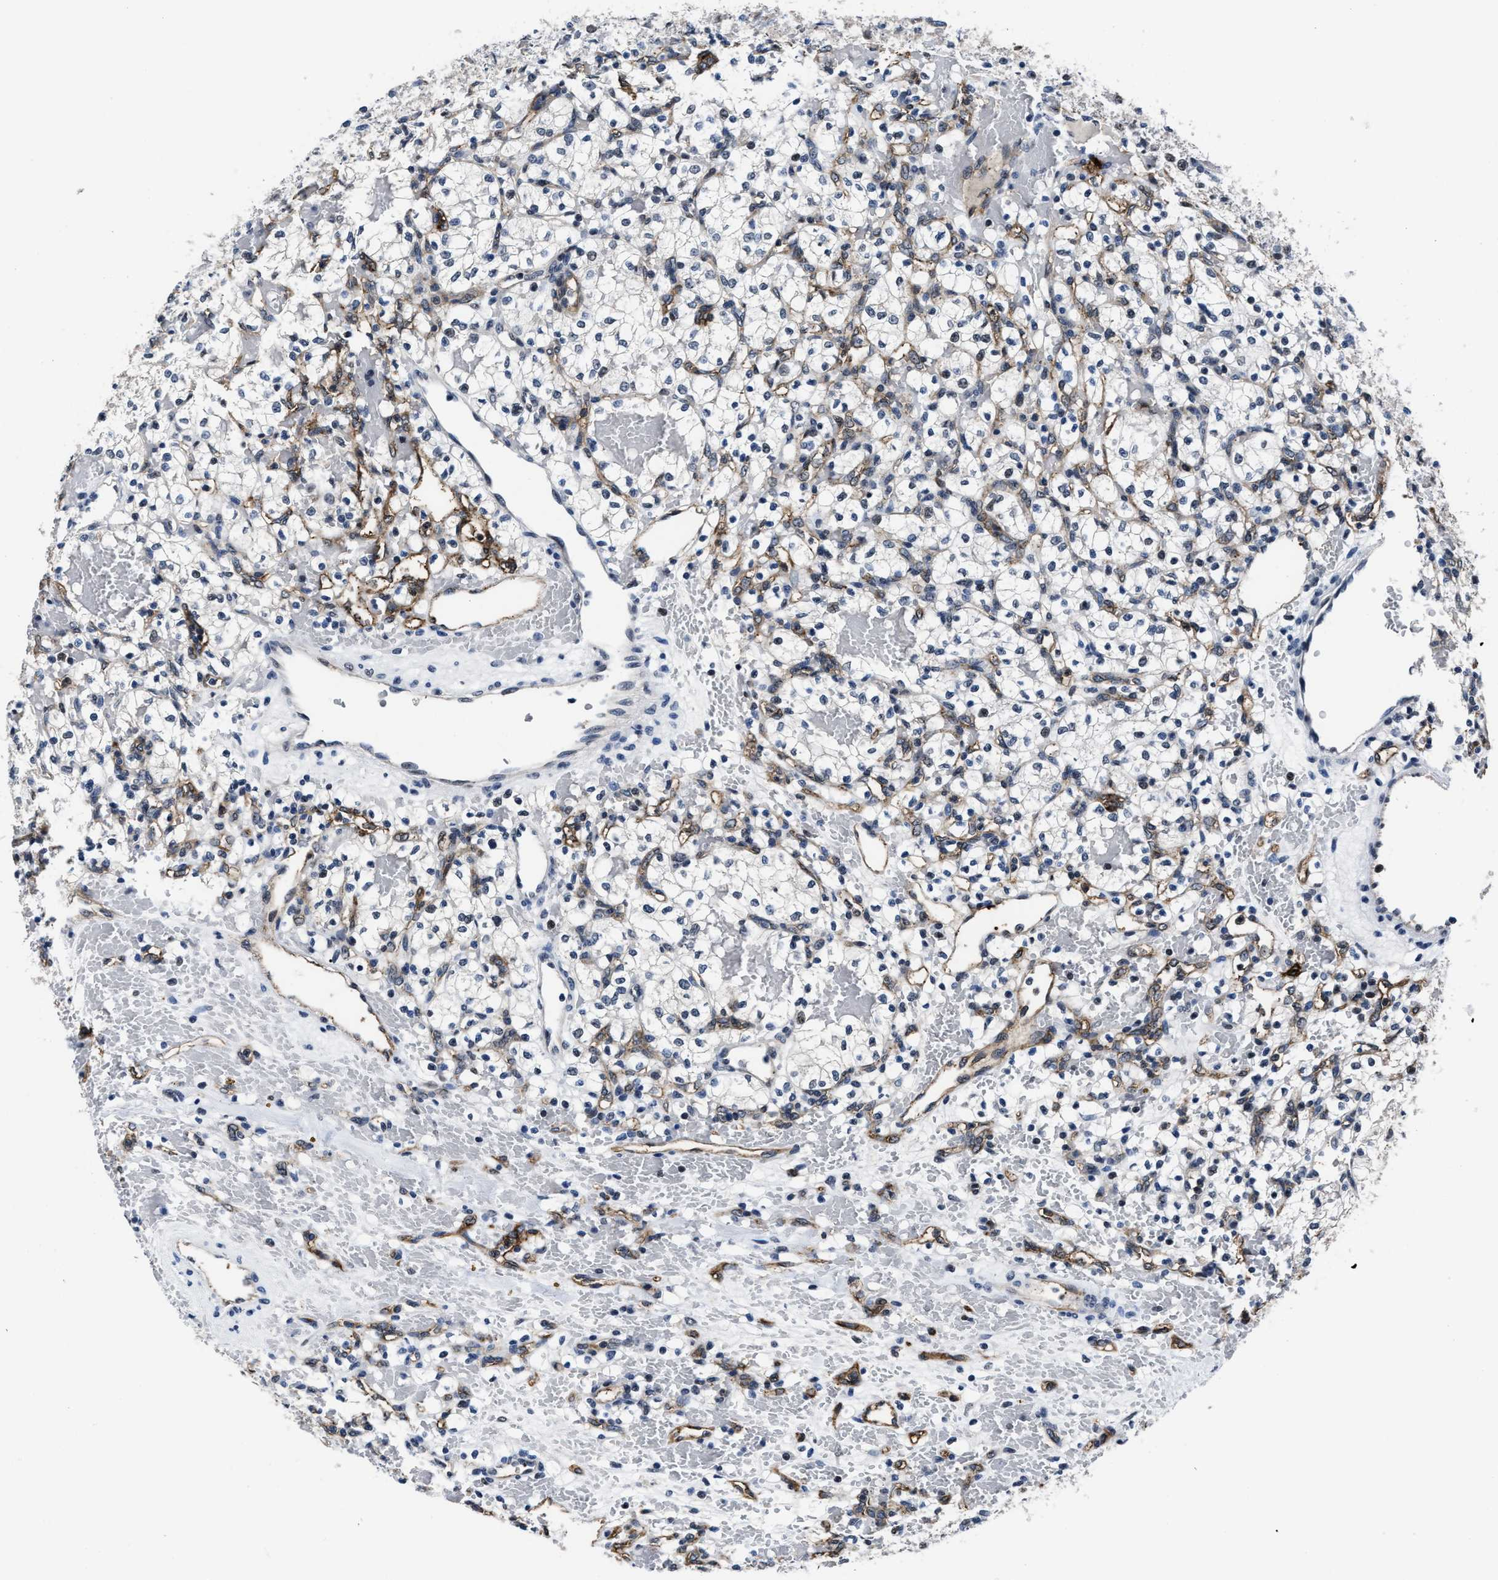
{"staining": {"intensity": "negative", "quantity": "none", "location": "none"}, "tissue": "renal cancer", "cell_type": "Tumor cells", "image_type": "cancer", "snomed": [{"axis": "morphology", "description": "Adenocarcinoma, NOS"}, {"axis": "topography", "description": "Kidney"}], "caption": "Immunohistochemical staining of human renal cancer demonstrates no significant positivity in tumor cells.", "gene": "MARCKSL1", "patient": {"sex": "female", "age": 60}}